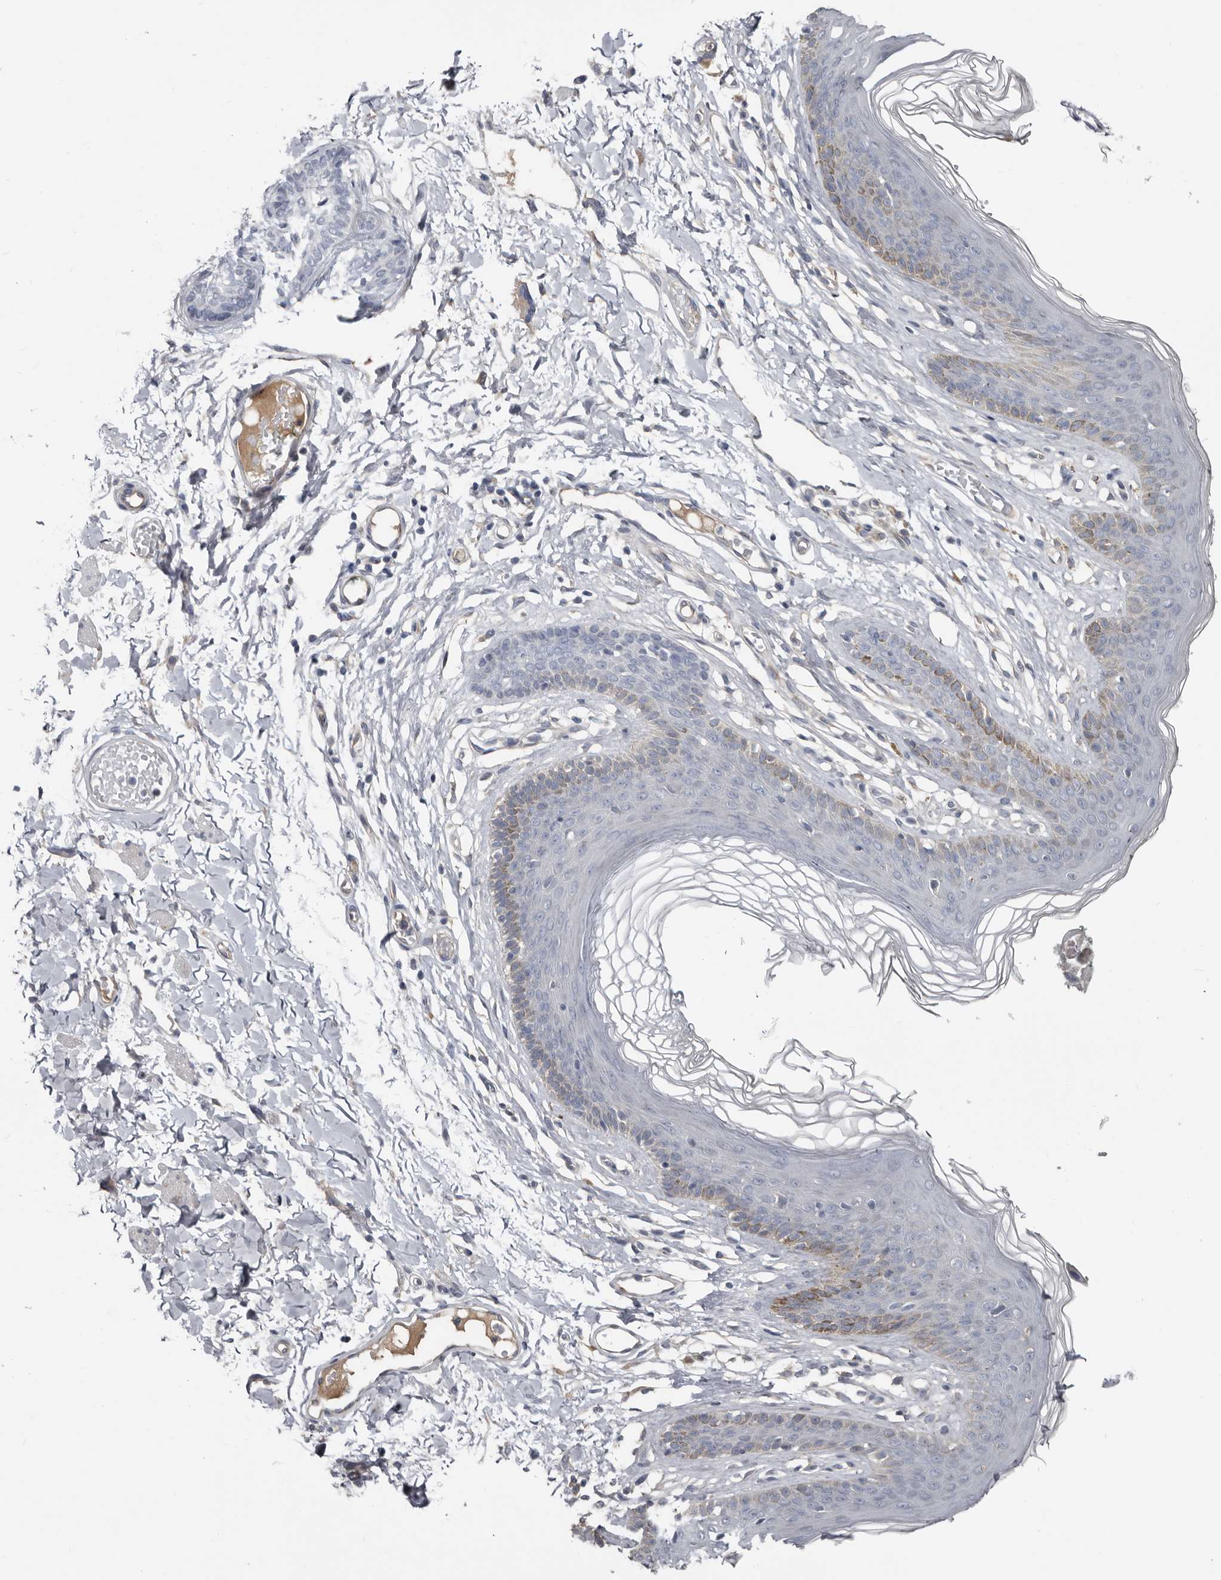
{"staining": {"intensity": "weak", "quantity": "<25%", "location": "cytoplasmic/membranous"}, "tissue": "skin", "cell_type": "Epidermal cells", "image_type": "normal", "snomed": [{"axis": "morphology", "description": "Normal tissue, NOS"}, {"axis": "morphology", "description": "Squamous cell carcinoma, NOS"}, {"axis": "topography", "description": "Vulva"}], "caption": "Immunohistochemistry photomicrograph of benign human skin stained for a protein (brown), which demonstrates no expression in epidermal cells.", "gene": "ZNF114", "patient": {"sex": "female", "age": 85}}